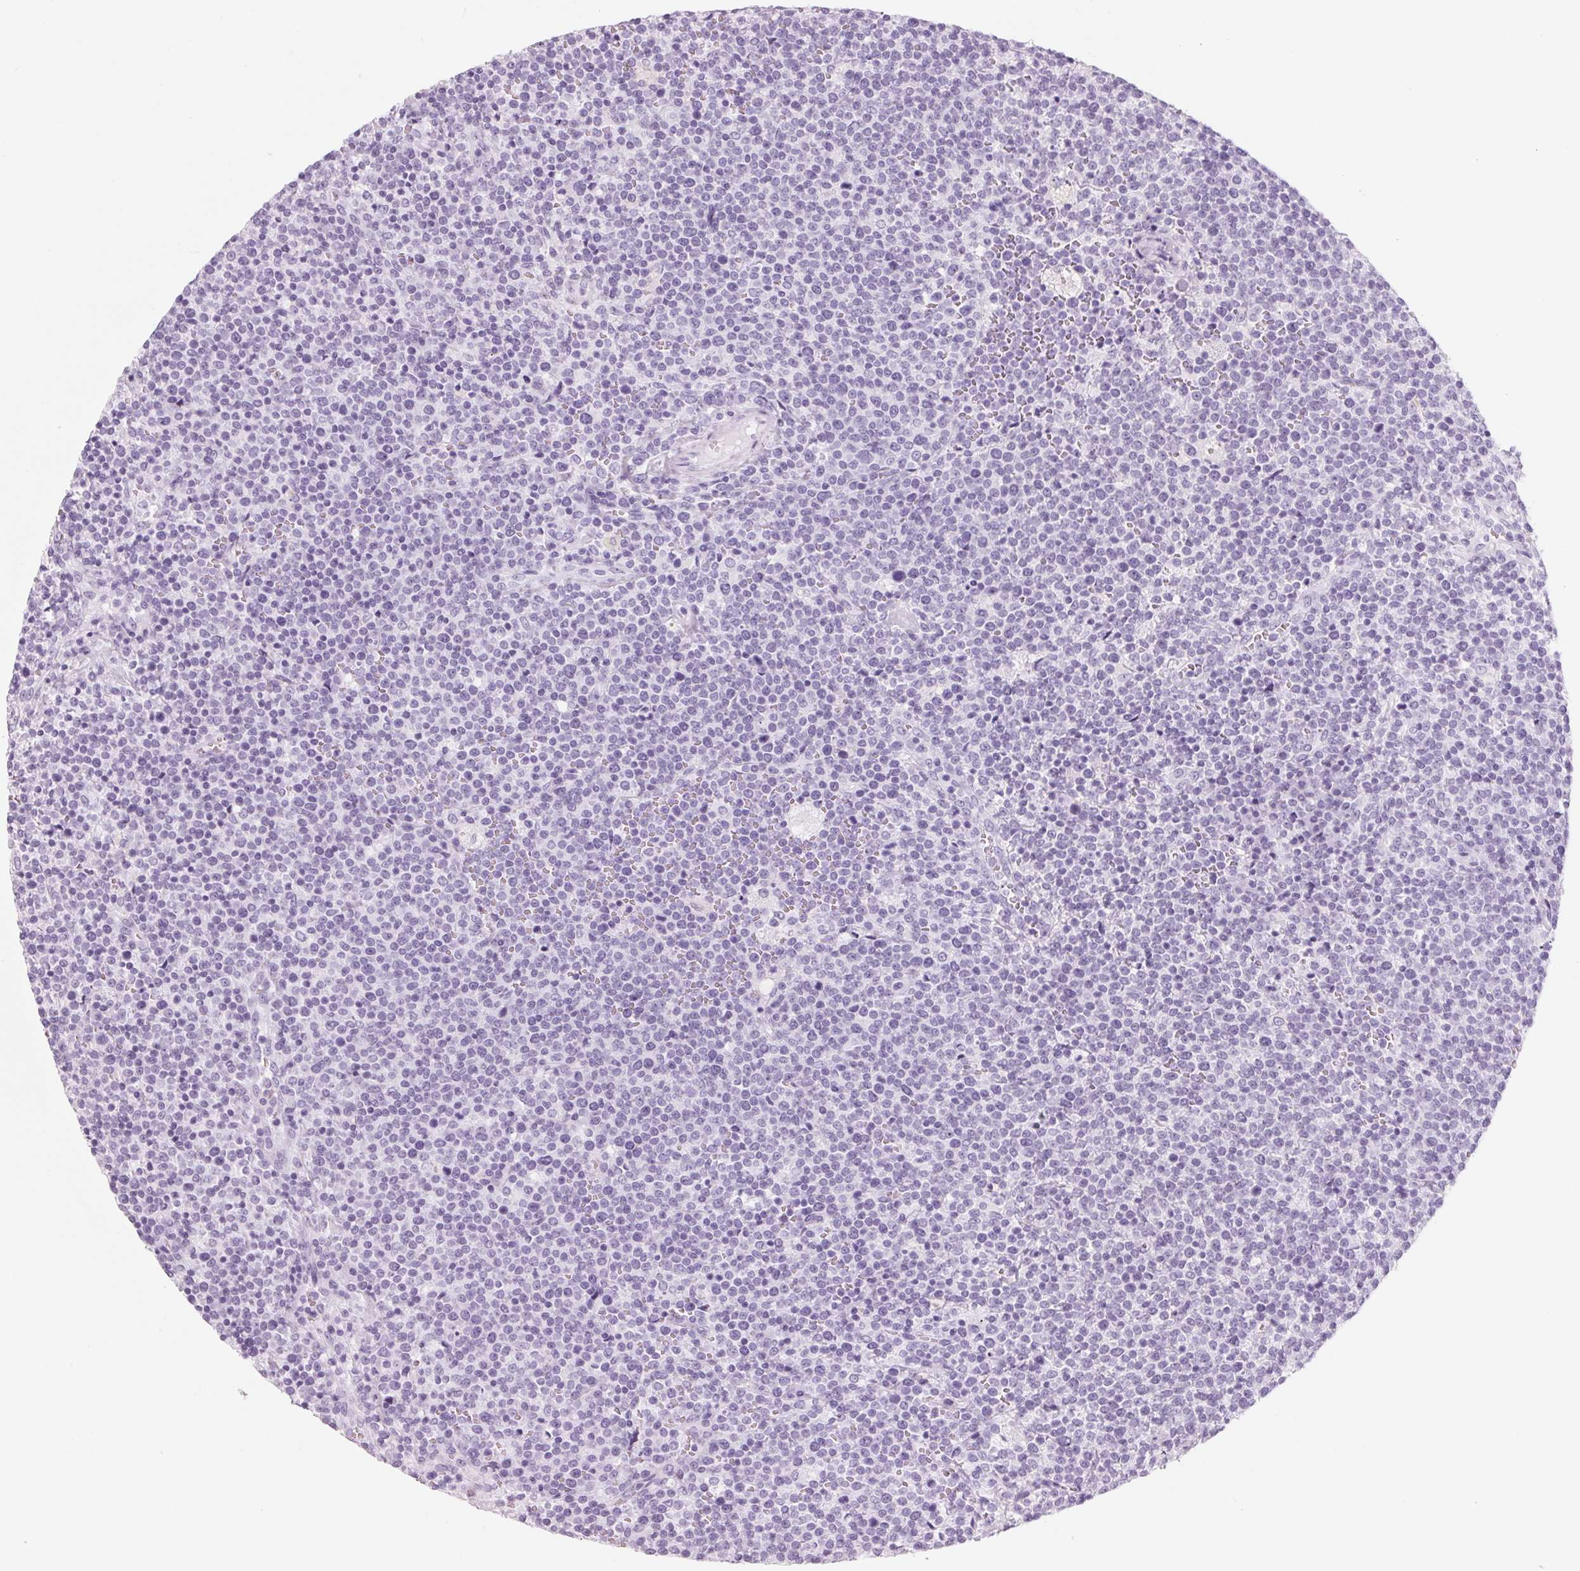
{"staining": {"intensity": "negative", "quantity": "none", "location": "none"}, "tissue": "lymphoma", "cell_type": "Tumor cells", "image_type": "cancer", "snomed": [{"axis": "morphology", "description": "Malignant lymphoma, non-Hodgkin's type, High grade"}, {"axis": "topography", "description": "Lymph node"}], "caption": "IHC image of neoplastic tissue: malignant lymphoma, non-Hodgkin's type (high-grade) stained with DAB reveals no significant protein expression in tumor cells. (Stains: DAB (3,3'-diaminobenzidine) immunohistochemistry (IHC) with hematoxylin counter stain, Microscopy: brightfield microscopy at high magnification).", "gene": "ADAM20", "patient": {"sex": "male", "age": 61}}